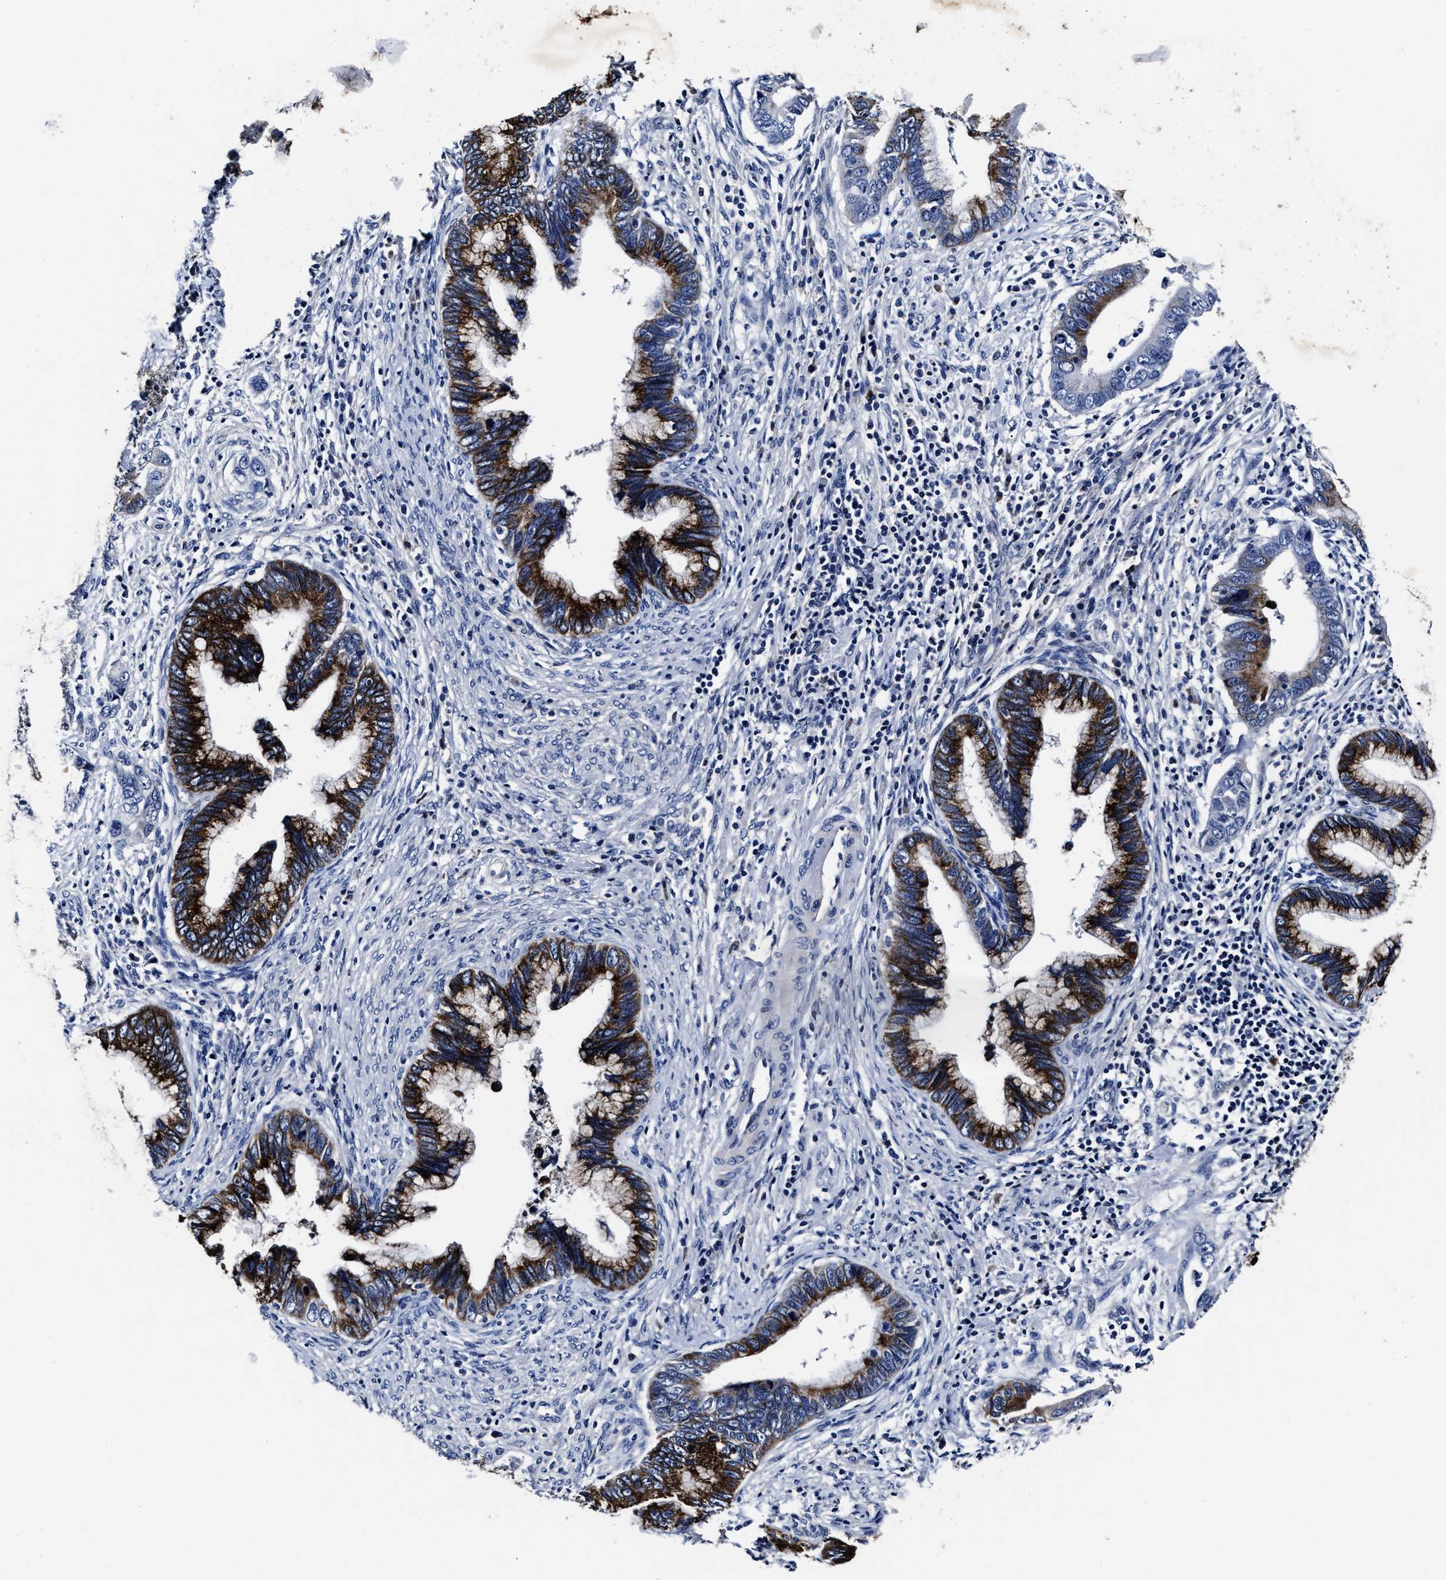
{"staining": {"intensity": "strong", "quantity": "25%-75%", "location": "cytoplasmic/membranous"}, "tissue": "cervical cancer", "cell_type": "Tumor cells", "image_type": "cancer", "snomed": [{"axis": "morphology", "description": "Adenocarcinoma, NOS"}, {"axis": "topography", "description": "Cervix"}], "caption": "Adenocarcinoma (cervical) stained for a protein displays strong cytoplasmic/membranous positivity in tumor cells.", "gene": "OLFML2A", "patient": {"sex": "female", "age": 44}}